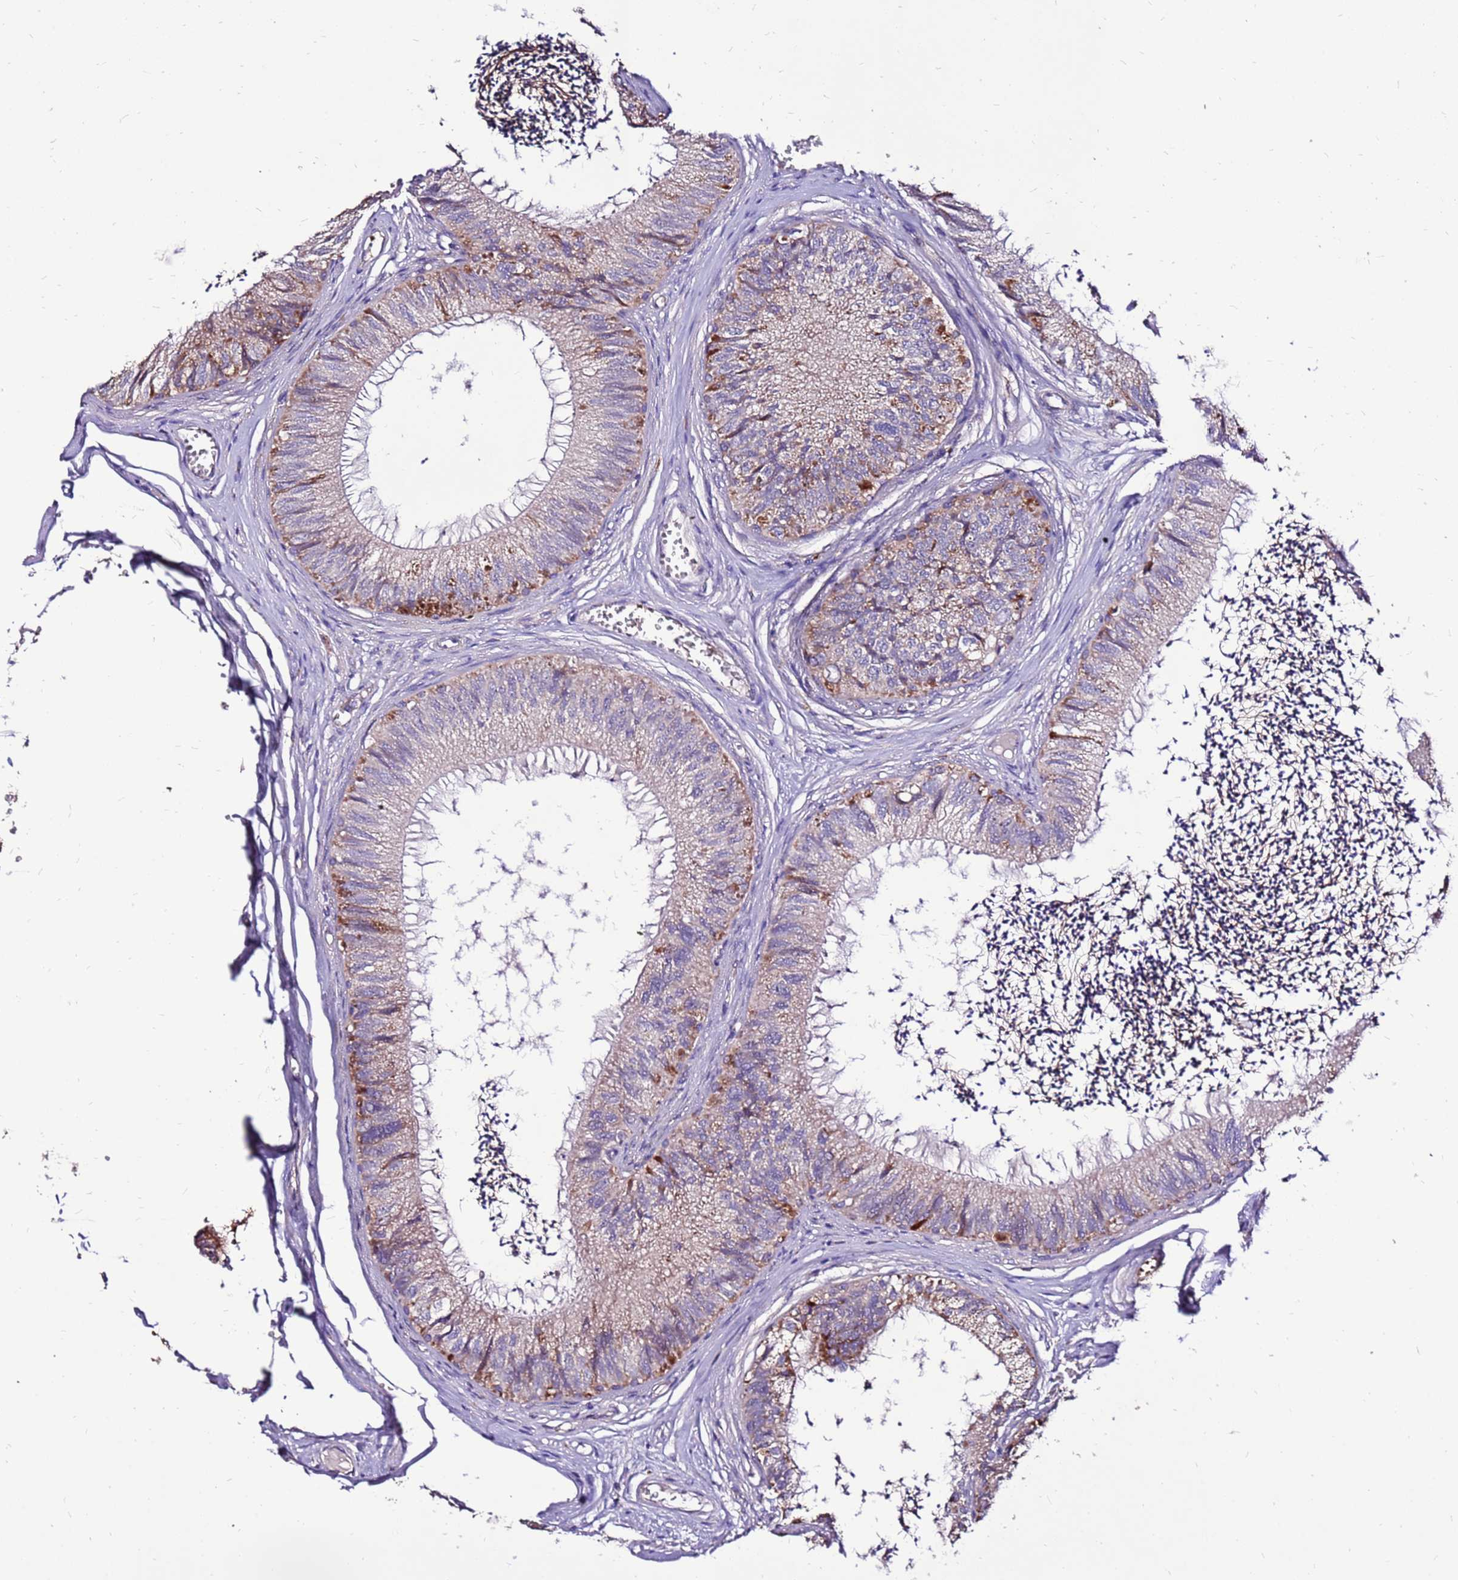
{"staining": {"intensity": "moderate", "quantity": "<25%", "location": "cytoplasmic/membranous"}, "tissue": "epididymis", "cell_type": "Glandular cells", "image_type": "normal", "snomed": [{"axis": "morphology", "description": "Normal tissue, NOS"}, {"axis": "topography", "description": "Epididymis"}], "caption": "Protein expression analysis of unremarkable epididymis displays moderate cytoplasmic/membranous positivity in about <25% of glandular cells.", "gene": "SPSB3", "patient": {"sex": "male", "age": 79}}